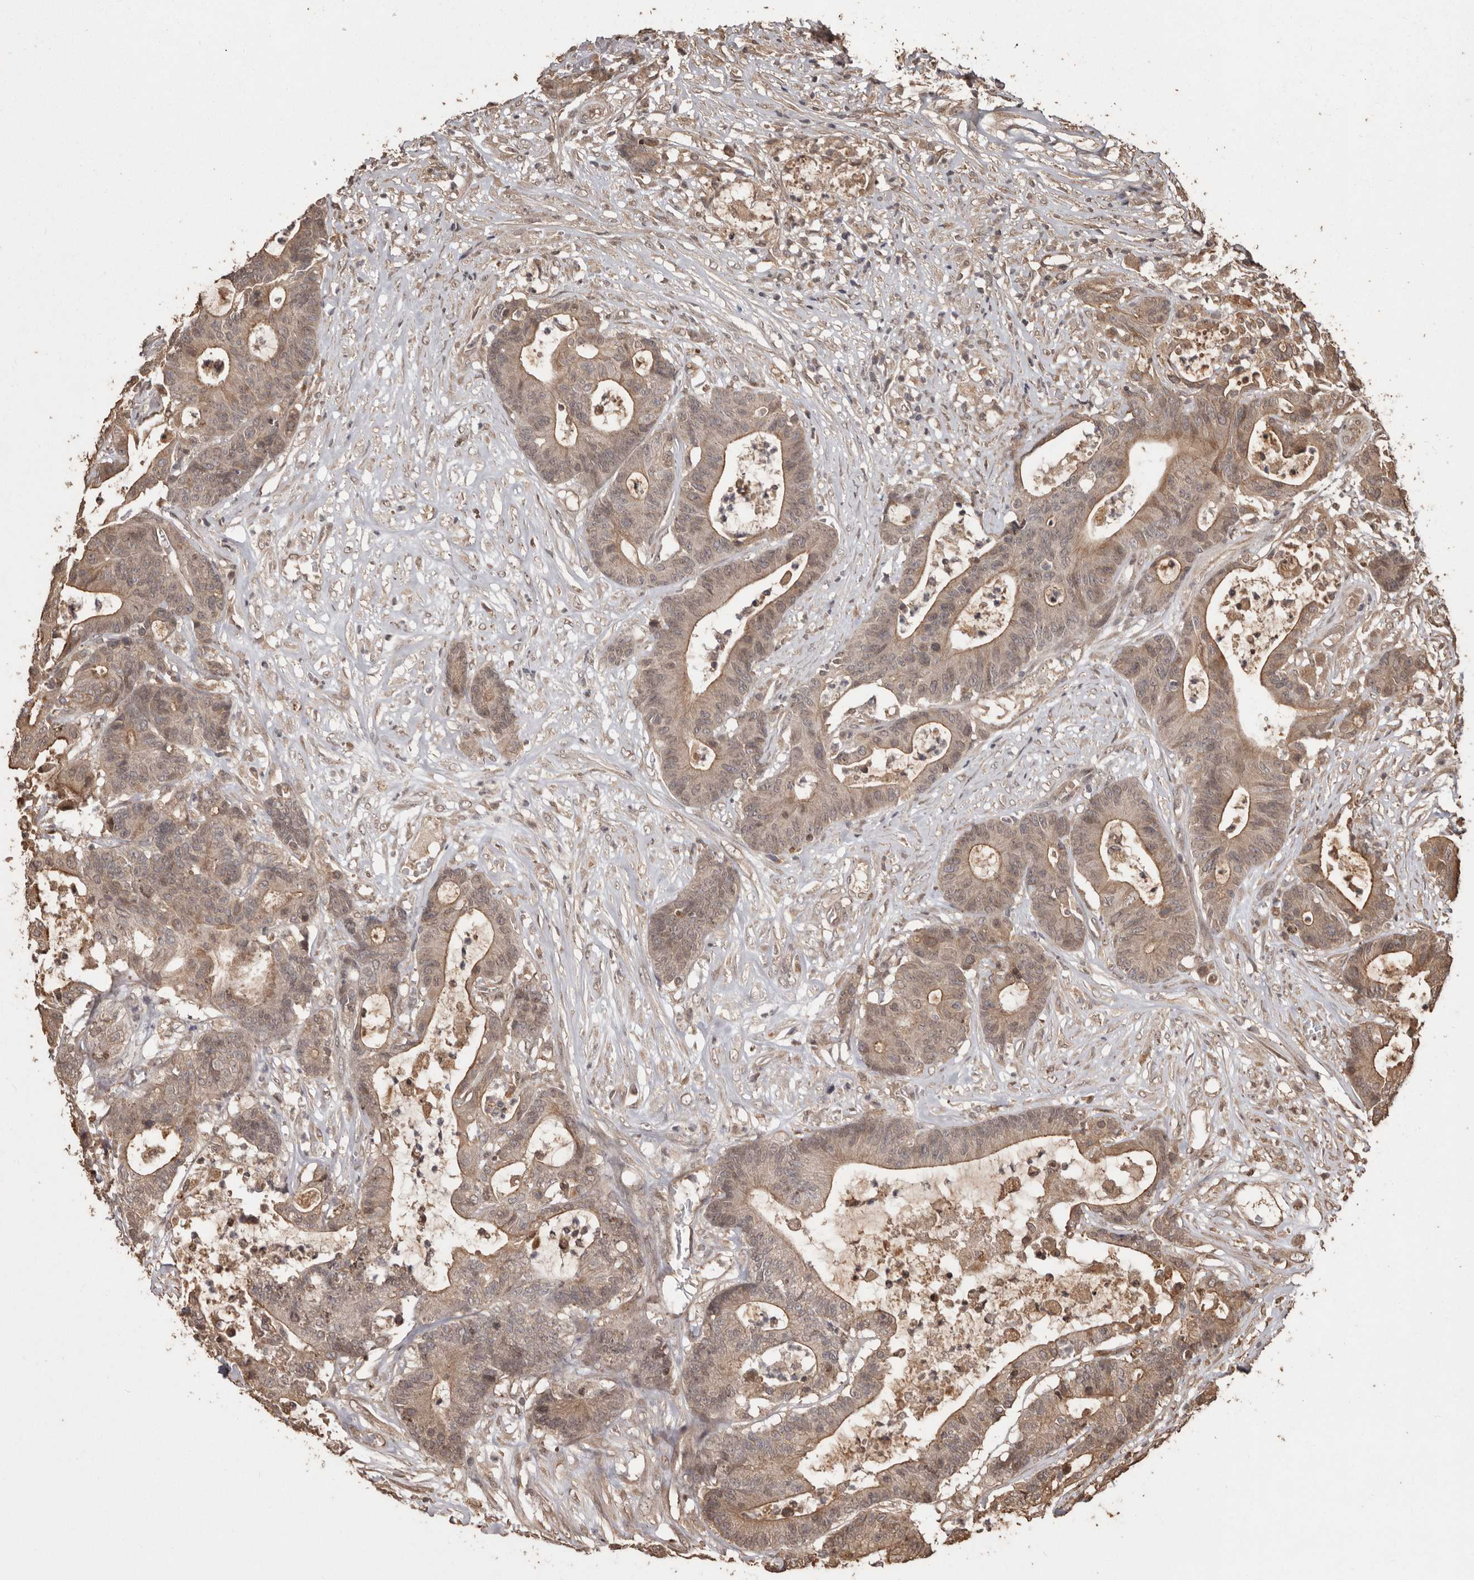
{"staining": {"intensity": "moderate", "quantity": ">75%", "location": "cytoplasmic/membranous,nuclear"}, "tissue": "colorectal cancer", "cell_type": "Tumor cells", "image_type": "cancer", "snomed": [{"axis": "morphology", "description": "Adenocarcinoma, NOS"}, {"axis": "topography", "description": "Colon"}], "caption": "The immunohistochemical stain shows moderate cytoplasmic/membranous and nuclear expression in tumor cells of colorectal cancer tissue. The protein is stained brown, and the nuclei are stained in blue (DAB (3,3'-diaminobenzidine) IHC with brightfield microscopy, high magnification).", "gene": "NUP43", "patient": {"sex": "female", "age": 84}}